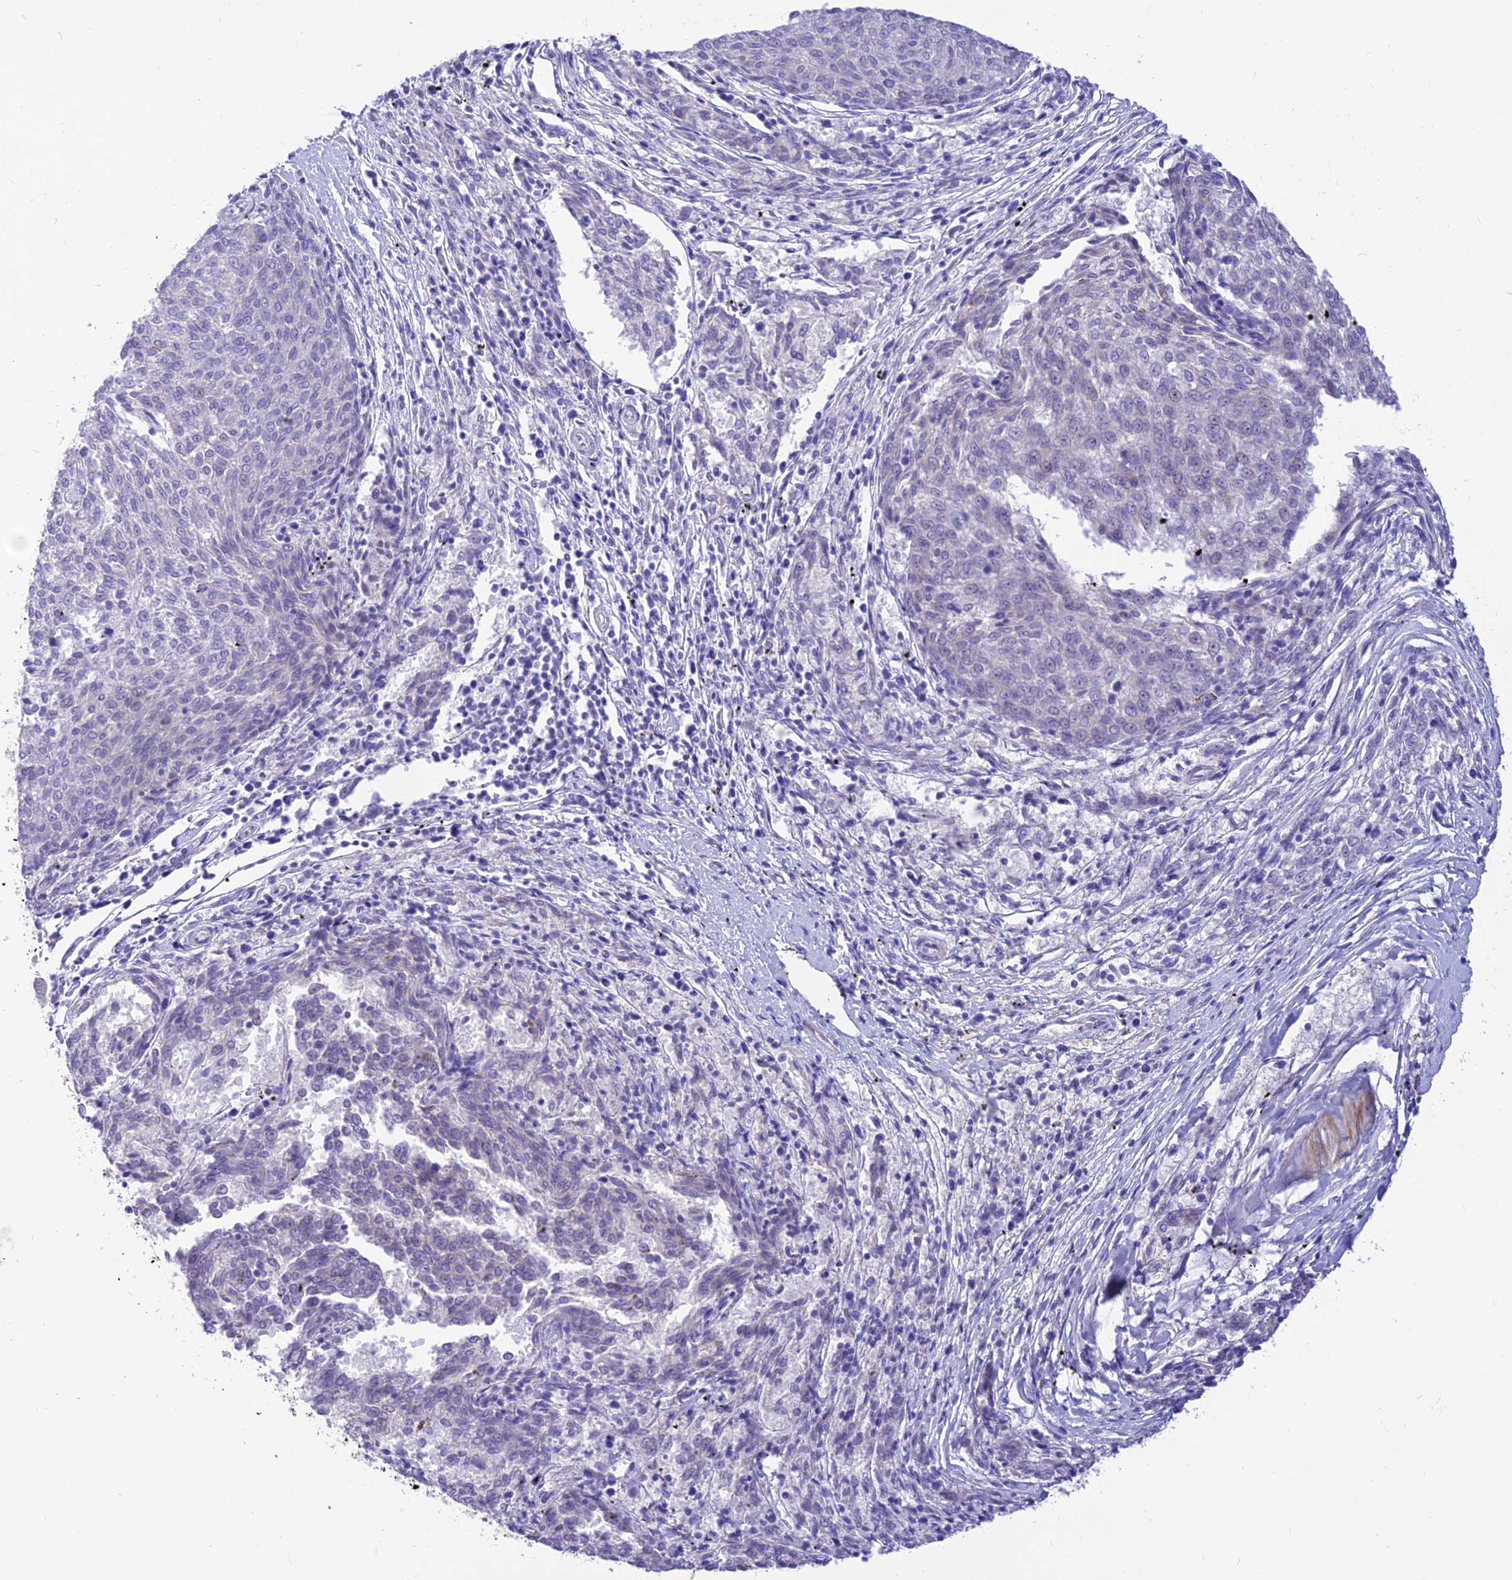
{"staining": {"intensity": "negative", "quantity": "none", "location": "none"}, "tissue": "melanoma", "cell_type": "Tumor cells", "image_type": "cancer", "snomed": [{"axis": "morphology", "description": "Malignant melanoma, NOS"}, {"axis": "topography", "description": "Skin"}], "caption": "Malignant melanoma stained for a protein using immunohistochemistry (IHC) demonstrates no staining tumor cells.", "gene": "FAM186B", "patient": {"sex": "female", "age": 72}}